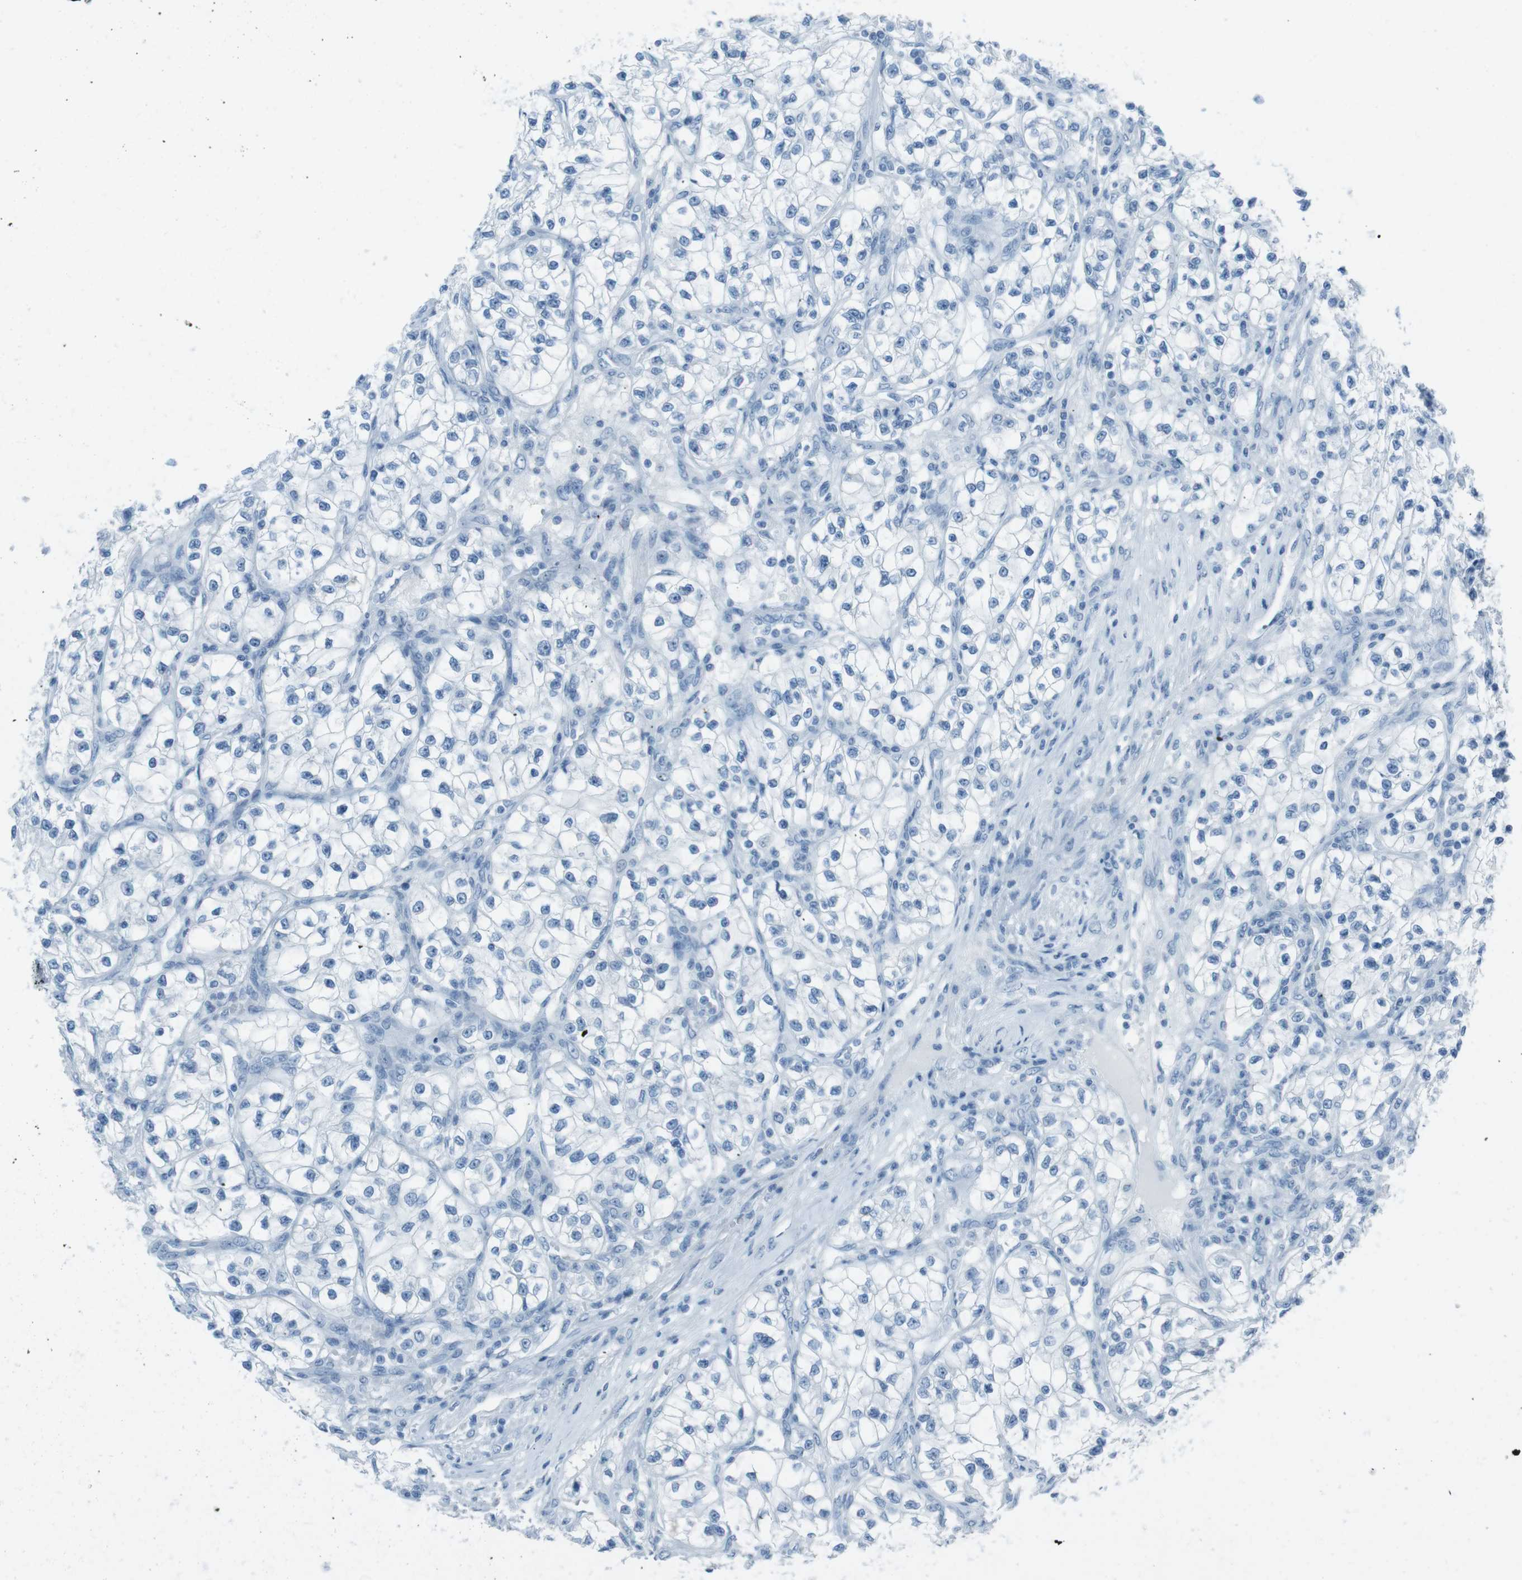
{"staining": {"intensity": "negative", "quantity": "none", "location": "none"}, "tissue": "renal cancer", "cell_type": "Tumor cells", "image_type": "cancer", "snomed": [{"axis": "morphology", "description": "Adenocarcinoma, NOS"}, {"axis": "topography", "description": "Kidney"}], "caption": "A micrograph of renal cancer (adenocarcinoma) stained for a protein exhibits no brown staining in tumor cells. (Stains: DAB IHC with hematoxylin counter stain, Microscopy: brightfield microscopy at high magnification).", "gene": "TMEM207", "patient": {"sex": "female", "age": 57}}